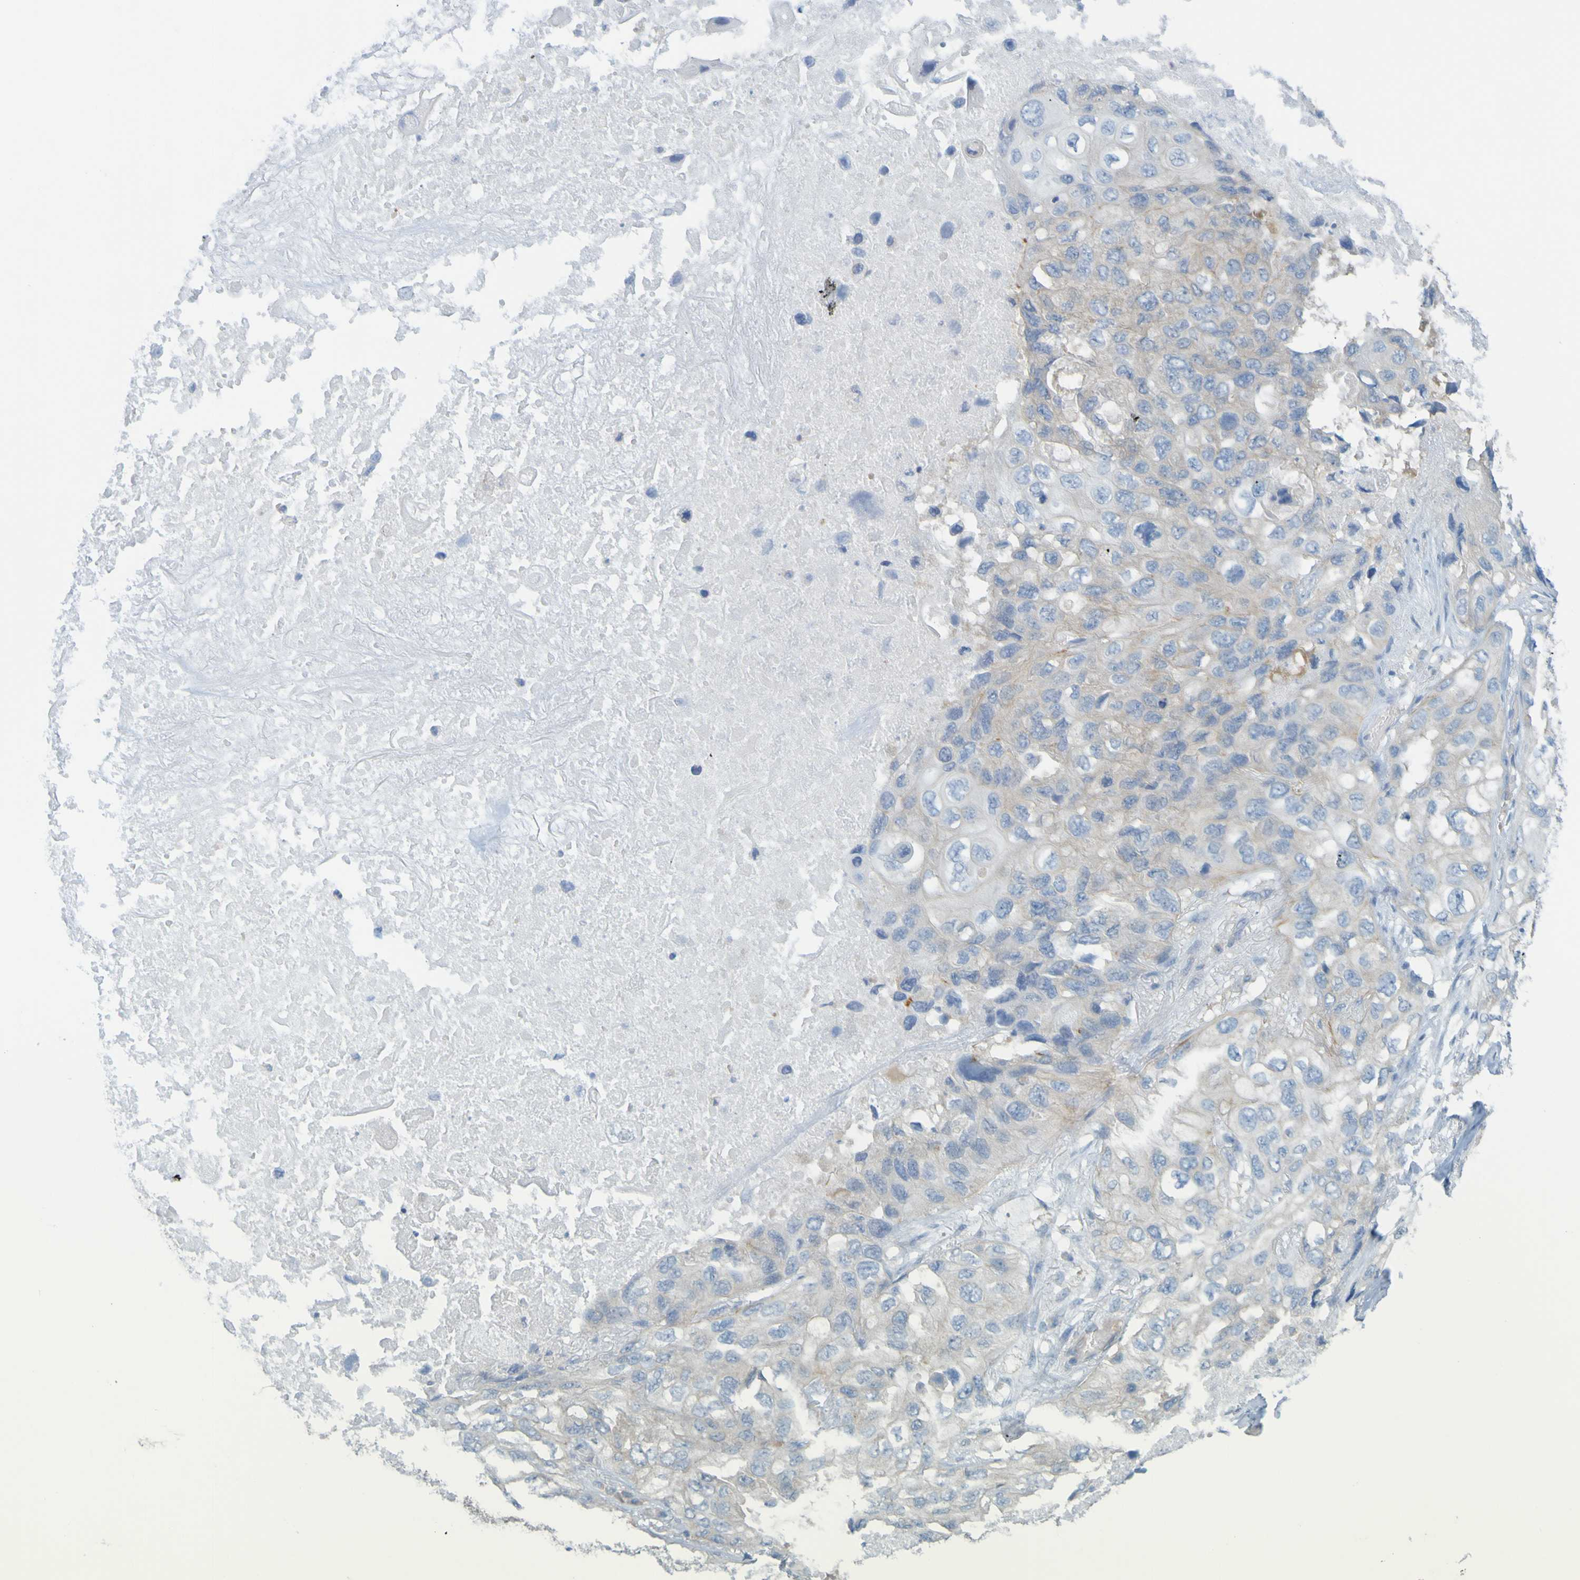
{"staining": {"intensity": "weak", "quantity": "<25%", "location": "cytoplasmic/membranous"}, "tissue": "lung cancer", "cell_type": "Tumor cells", "image_type": "cancer", "snomed": [{"axis": "morphology", "description": "Squamous cell carcinoma, NOS"}, {"axis": "topography", "description": "Lung"}], "caption": "Immunohistochemistry (IHC) micrograph of neoplastic tissue: human lung cancer (squamous cell carcinoma) stained with DAB (3,3'-diaminobenzidine) reveals no significant protein expression in tumor cells.", "gene": "APPL1", "patient": {"sex": "female", "age": 73}}